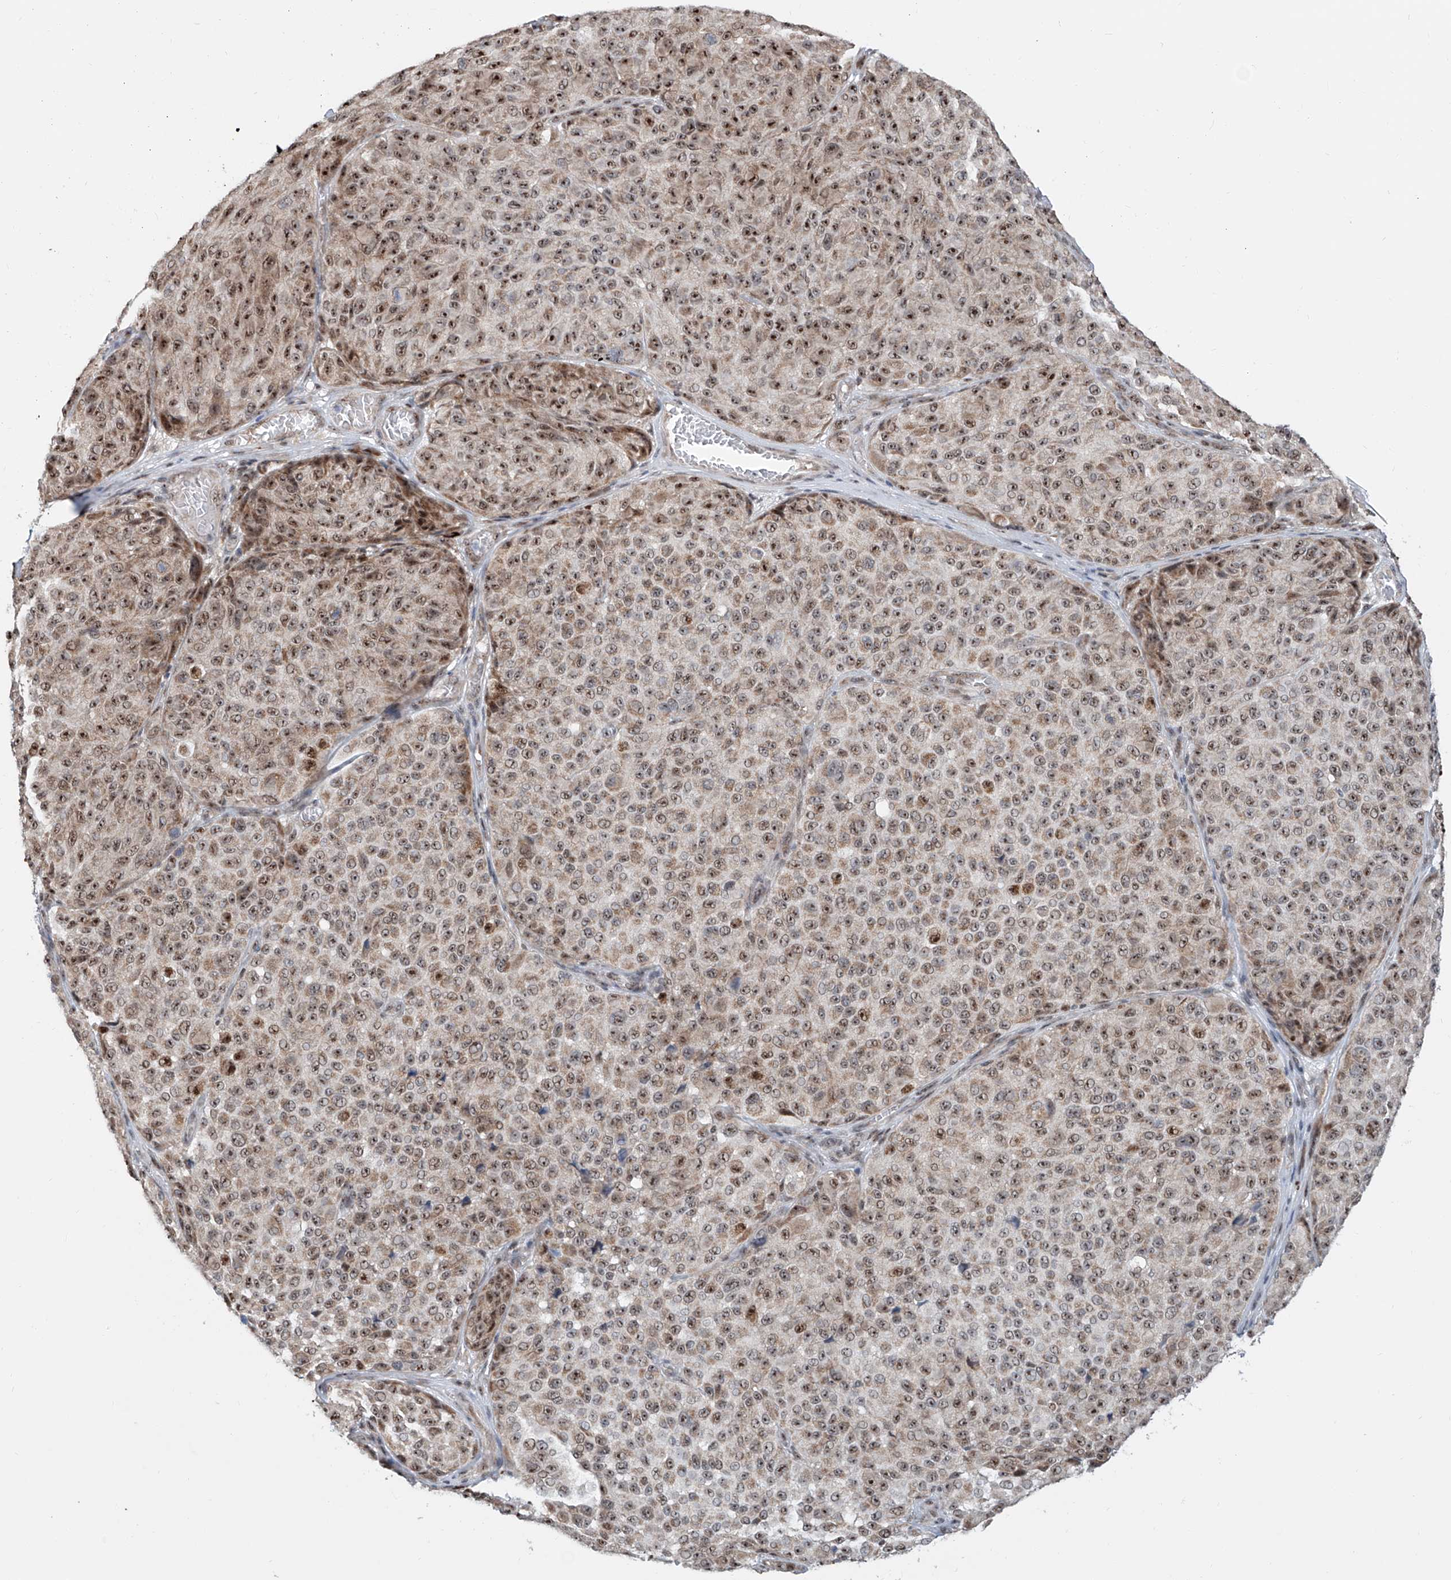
{"staining": {"intensity": "strong", "quantity": "25%-75%", "location": "nuclear"}, "tissue": "melanoma", "cell_type": "Tumor cells", "image_type": "cancer", "snomed": [{"axis": "morphology", "description": "Malignant melanoma, NOS"}, {"axis": "topography", "description": "Skin"}], "caption": "Malignant melanoma stained with DAB IHC demonstrates high levels of strong nuclear positivity in about 25%-75% of tumor cells. (brown staining indicates protein expression, while blue staining denotes nuclei).", "gene": "SDE2", "patient": {"sex": "male", "age": 83}}